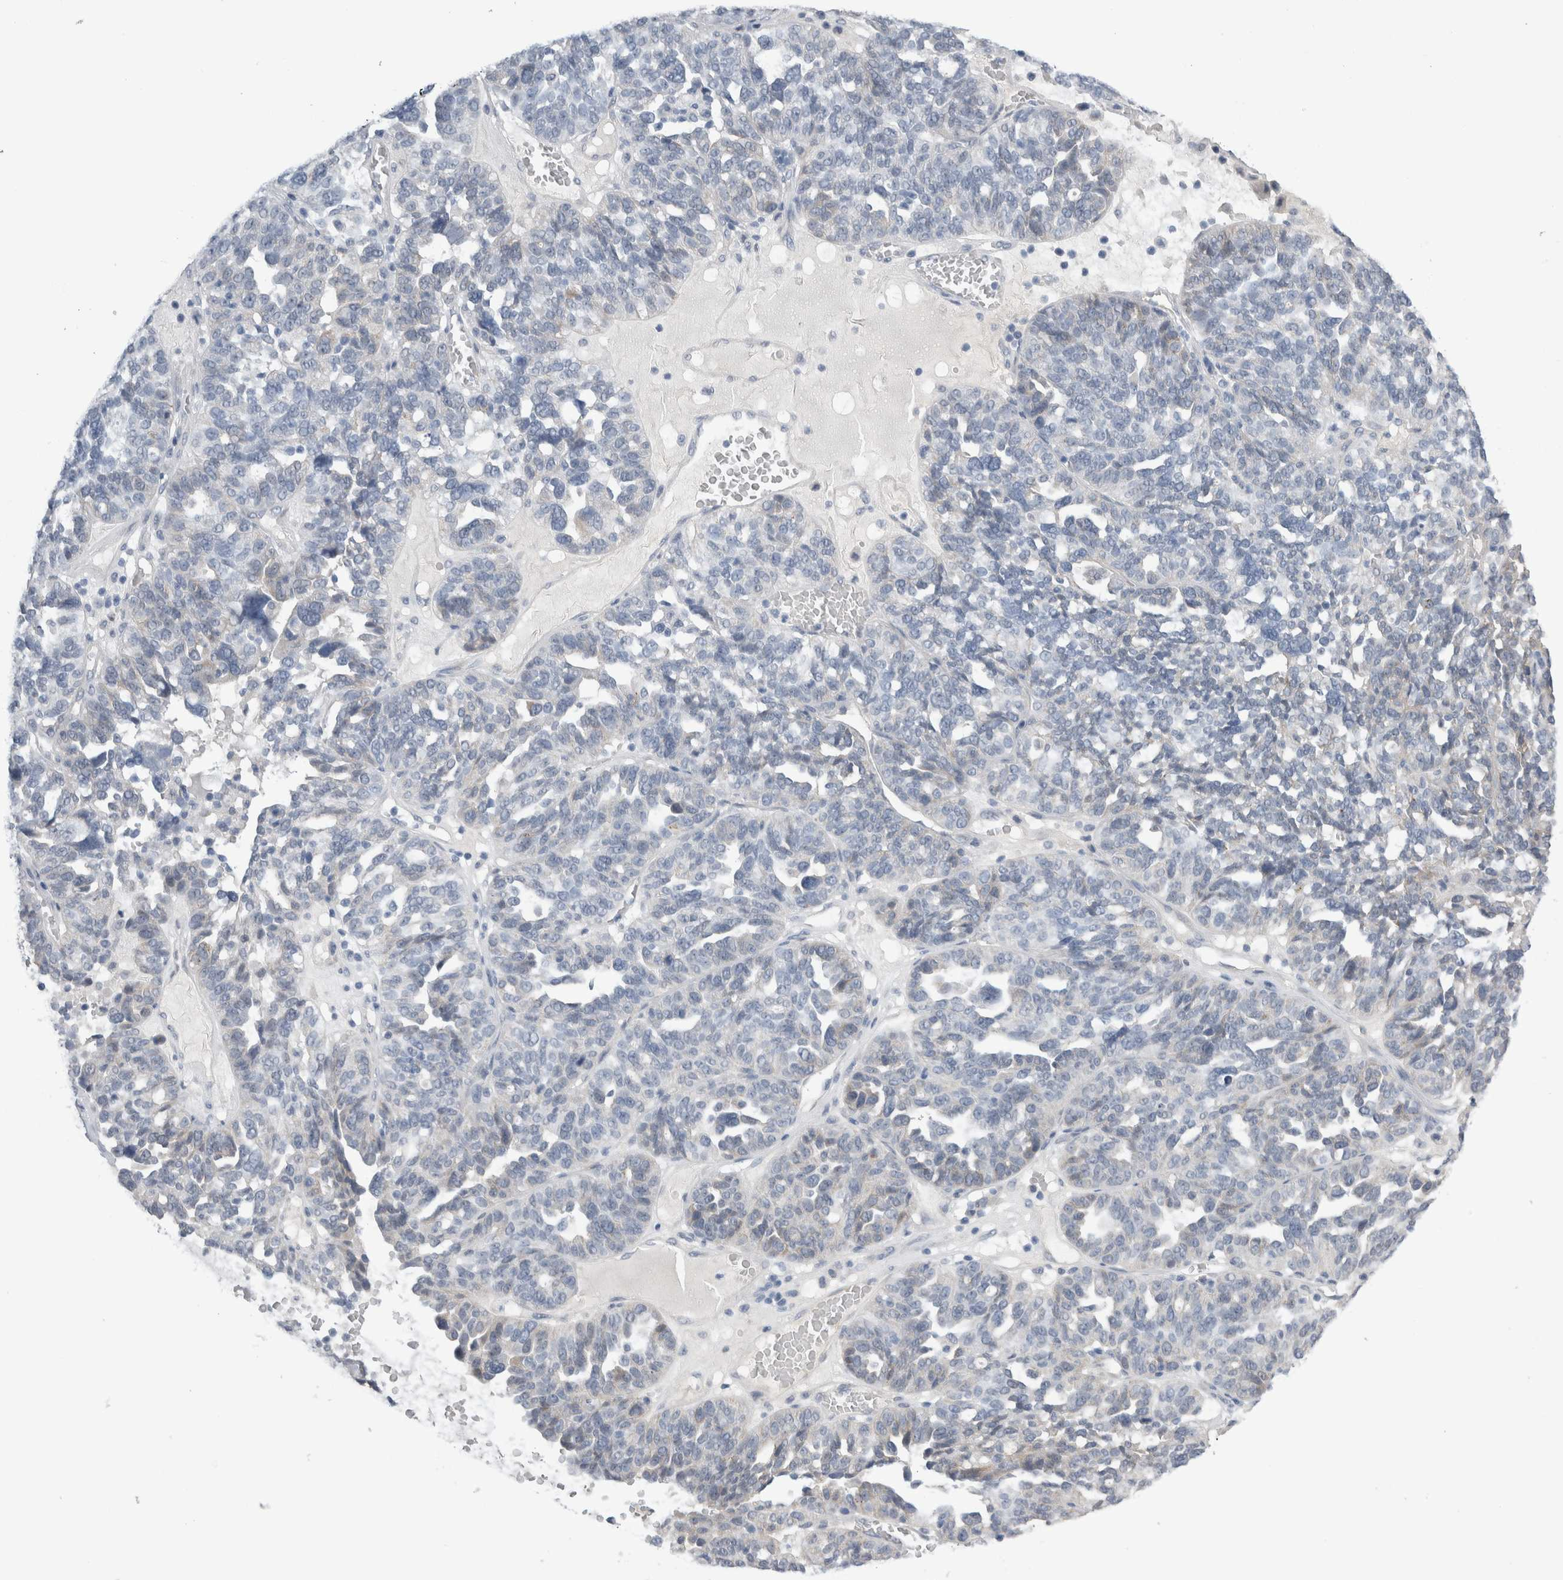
{"staining": {"intensity": "weak", "quantity": "<25%", "location": "cytoplasmic/membranous"}, "tissue": "ovarian cancer", "cell_type": "Tumor cells", "image_type": "cancer", "snomed": [{"axis": "morphology", "description": "Cystadenocarcinoma, serous, NOS"}, {"axis": "topography", "description": "Ovary"}], "caption": "Micrograph shows no protein staining in tumor cells of ovarian serous cystadenocarcinoma tissue. (DAB immunohistochemistry, high magnification).", "gene": "TAFA5", "patient": {"sex": "female", "age": 59}}